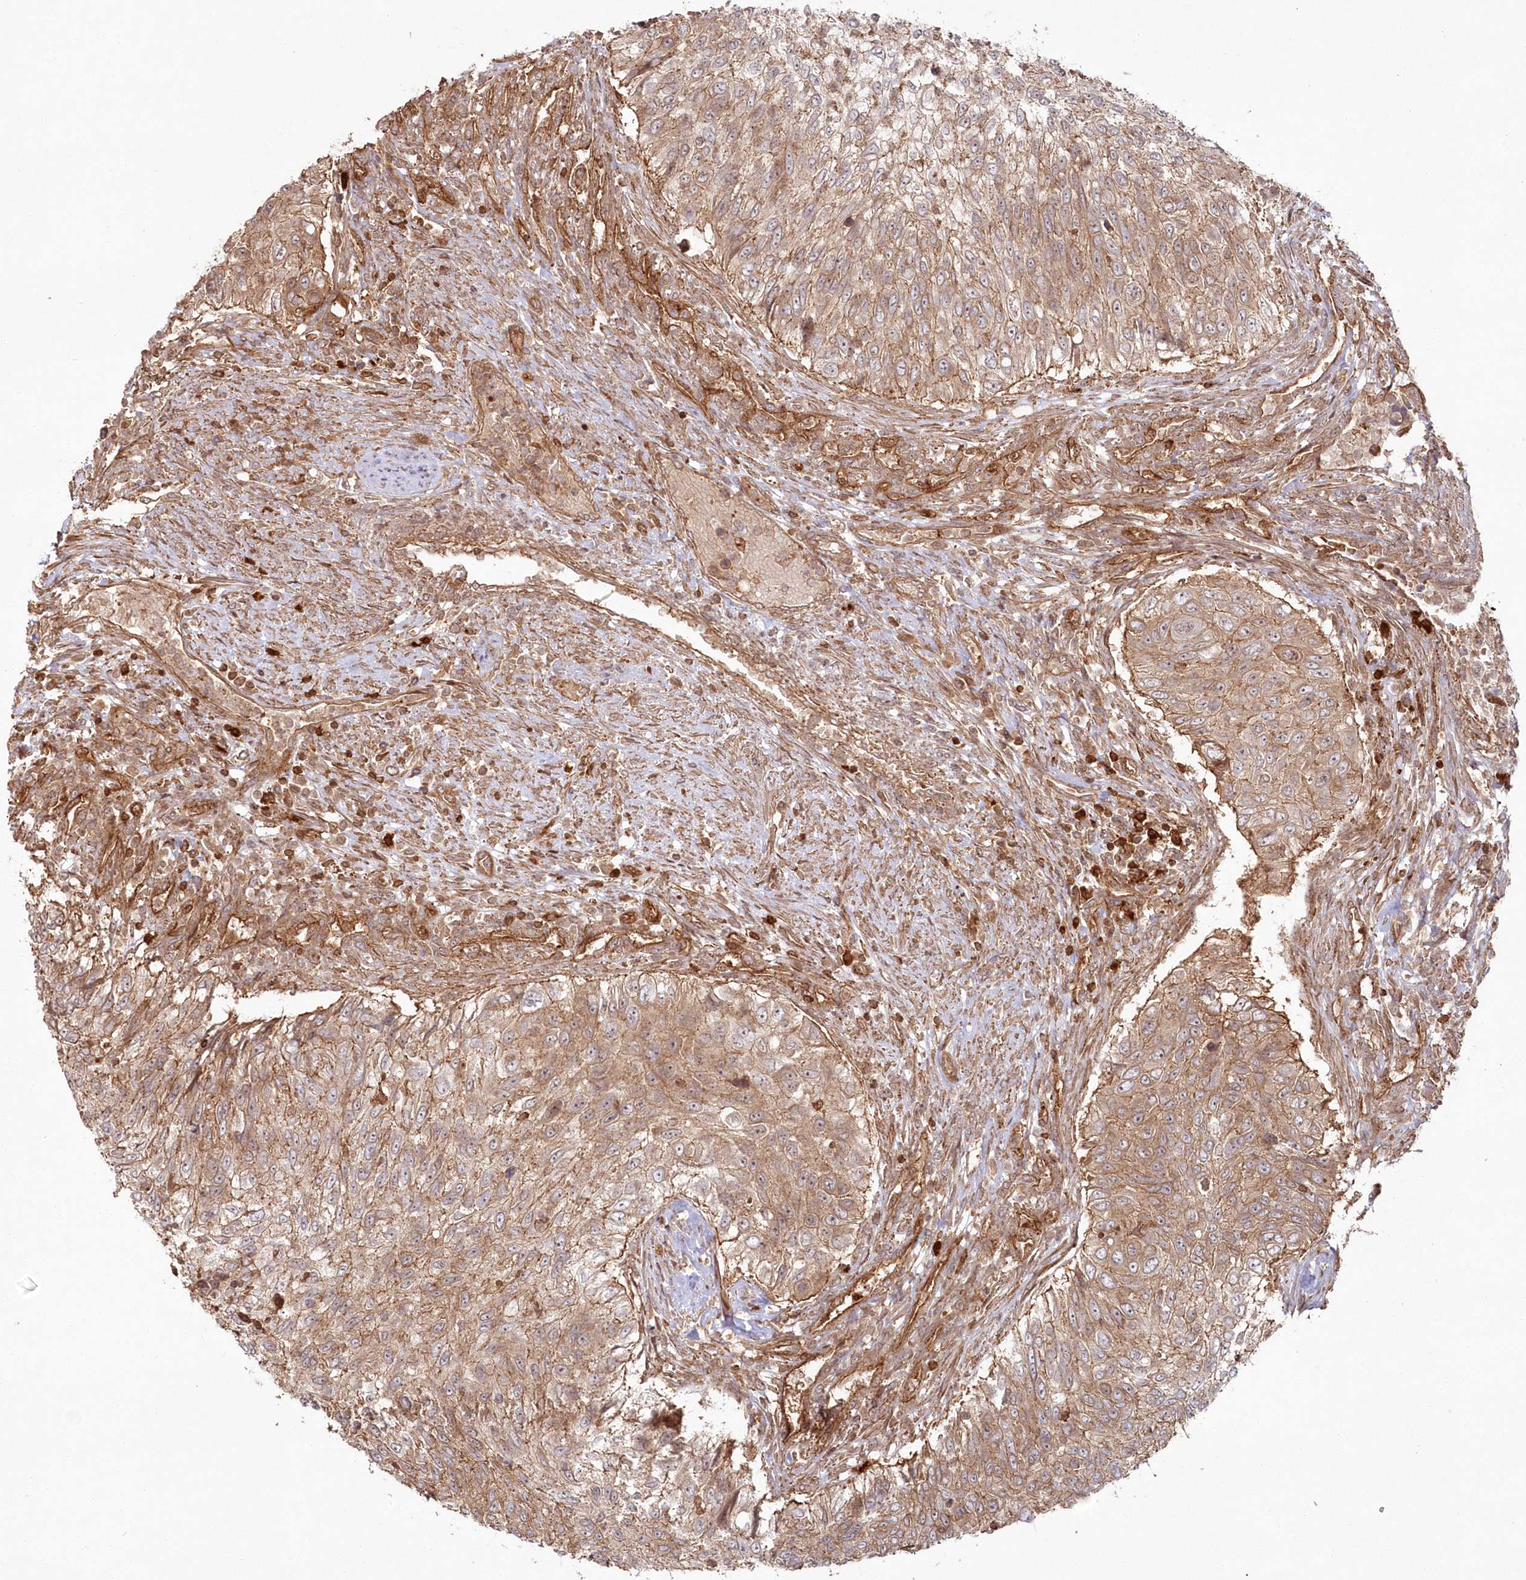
{"staining": {"intensity": "moderate", "quantity": ">75%", "location": "cytoplasmic/membranous"}, "tissue": "urothelial cancer", "cell_type": "Tumor cells", "image_type": "cancer", "snomed": [{"axis": "morphology", "description": "Urothelial carcinoma, High grade"}, {"axis": "topography", "description": "Urinary bladder"}], "caption": "Immunohistochemistry (IHC) (DAB) staining of high-grade urothelial carcinoma demonstrates moderate cytoplasmic/membranous protein expression in about >75% of tumor cells.", "gene": "RGCC", "patient": {"sex": "female", "age": 60}}